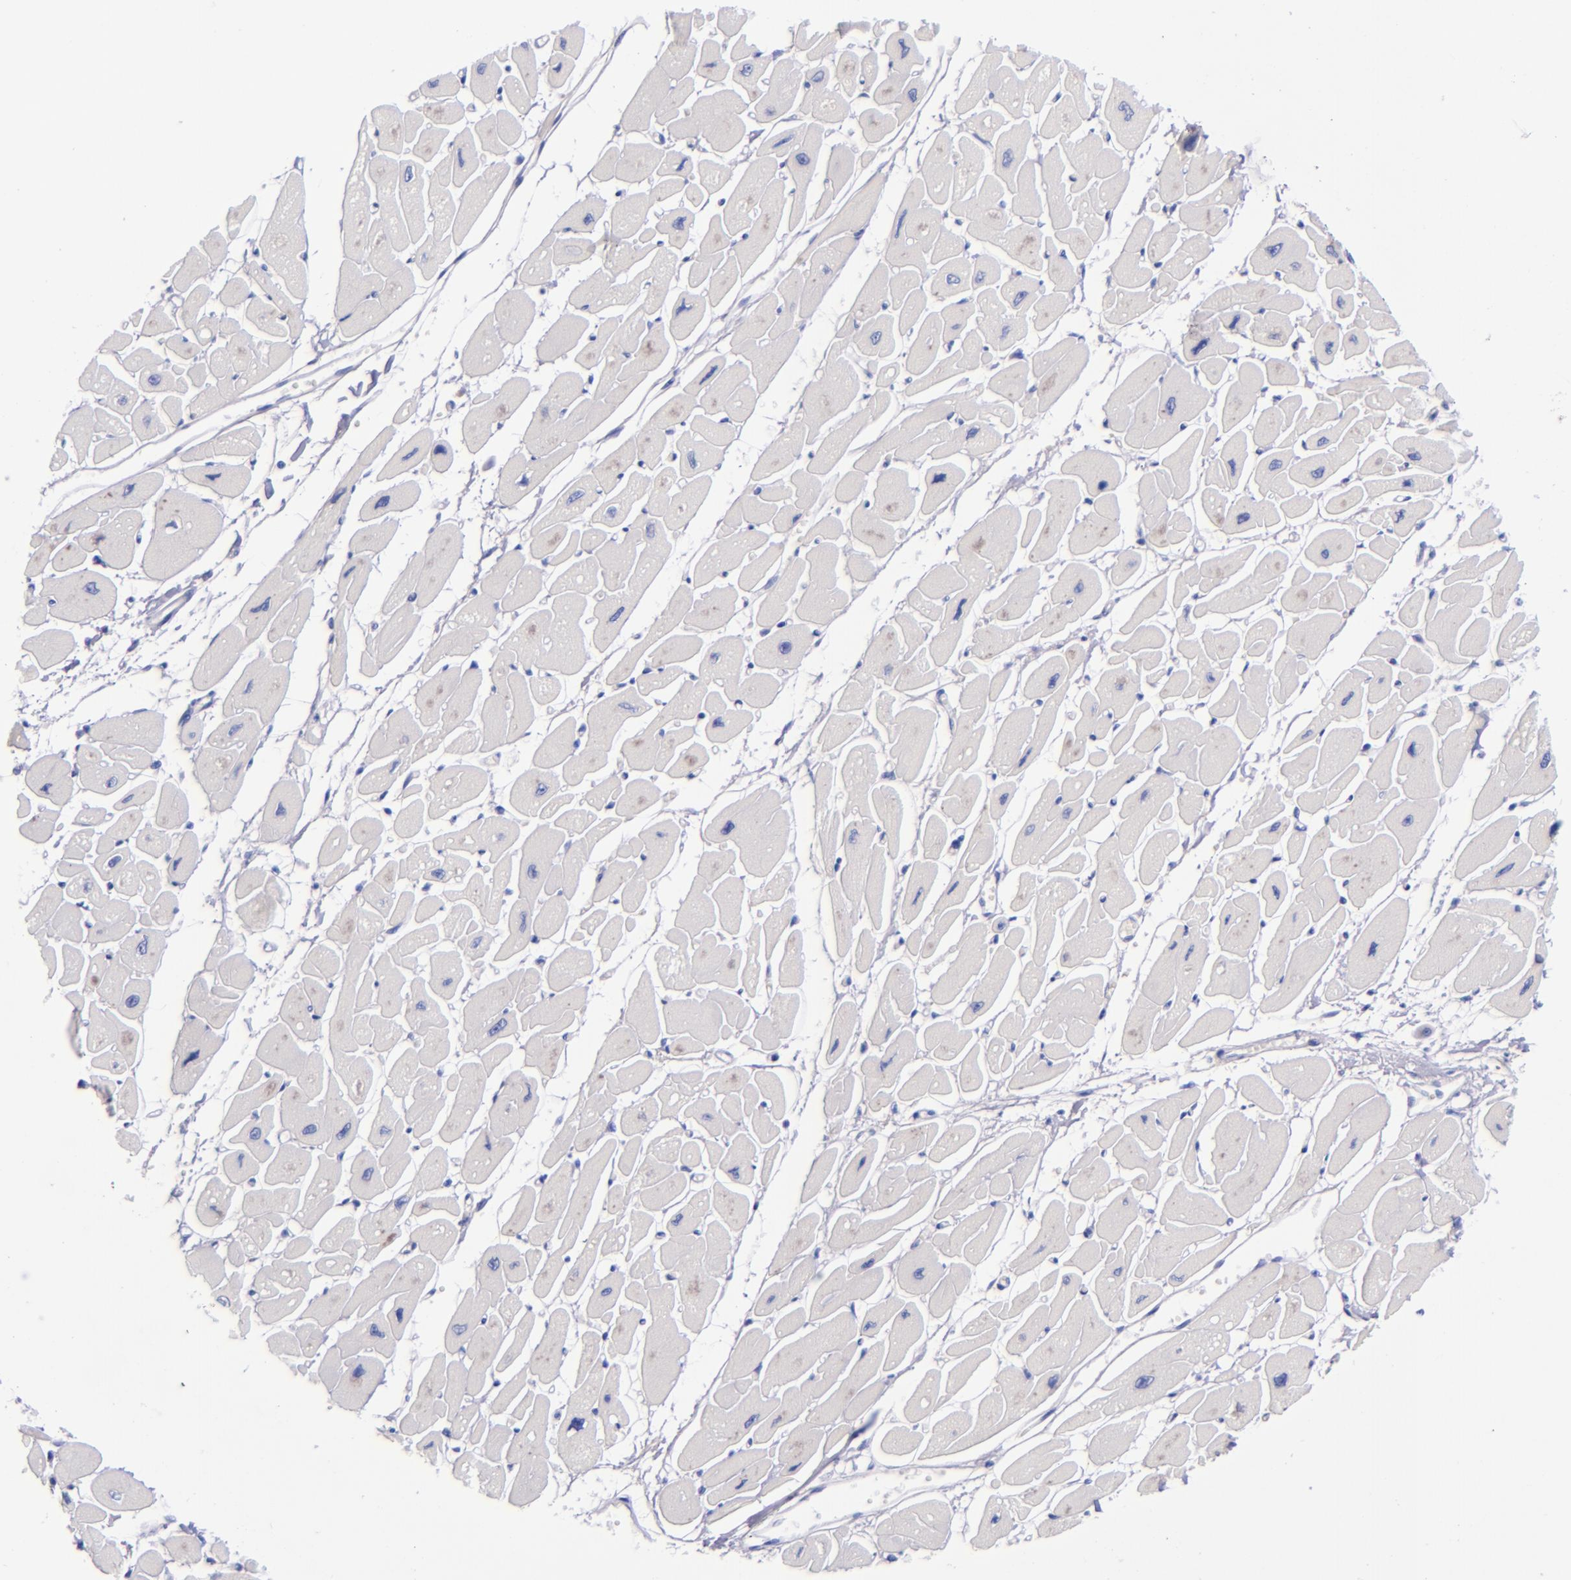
{"staining": {"intensity": "negative", "quantity": "none", "location": "none"}, "tissue": "heart muscle", "cell_type": "Cardiomyocytes", "image_type": "normal", "snomed": [{"axis": "morphology", "description": "Normal tissue, NOS"}, {"axis": "topography", "description": "Heart"}], "caption": "Human heart muscle stained for a protein using IHC reveals no expression in cardiomyocytes.", "gene": "LAG3", "patient": {"sex": "female", "age": 54}}